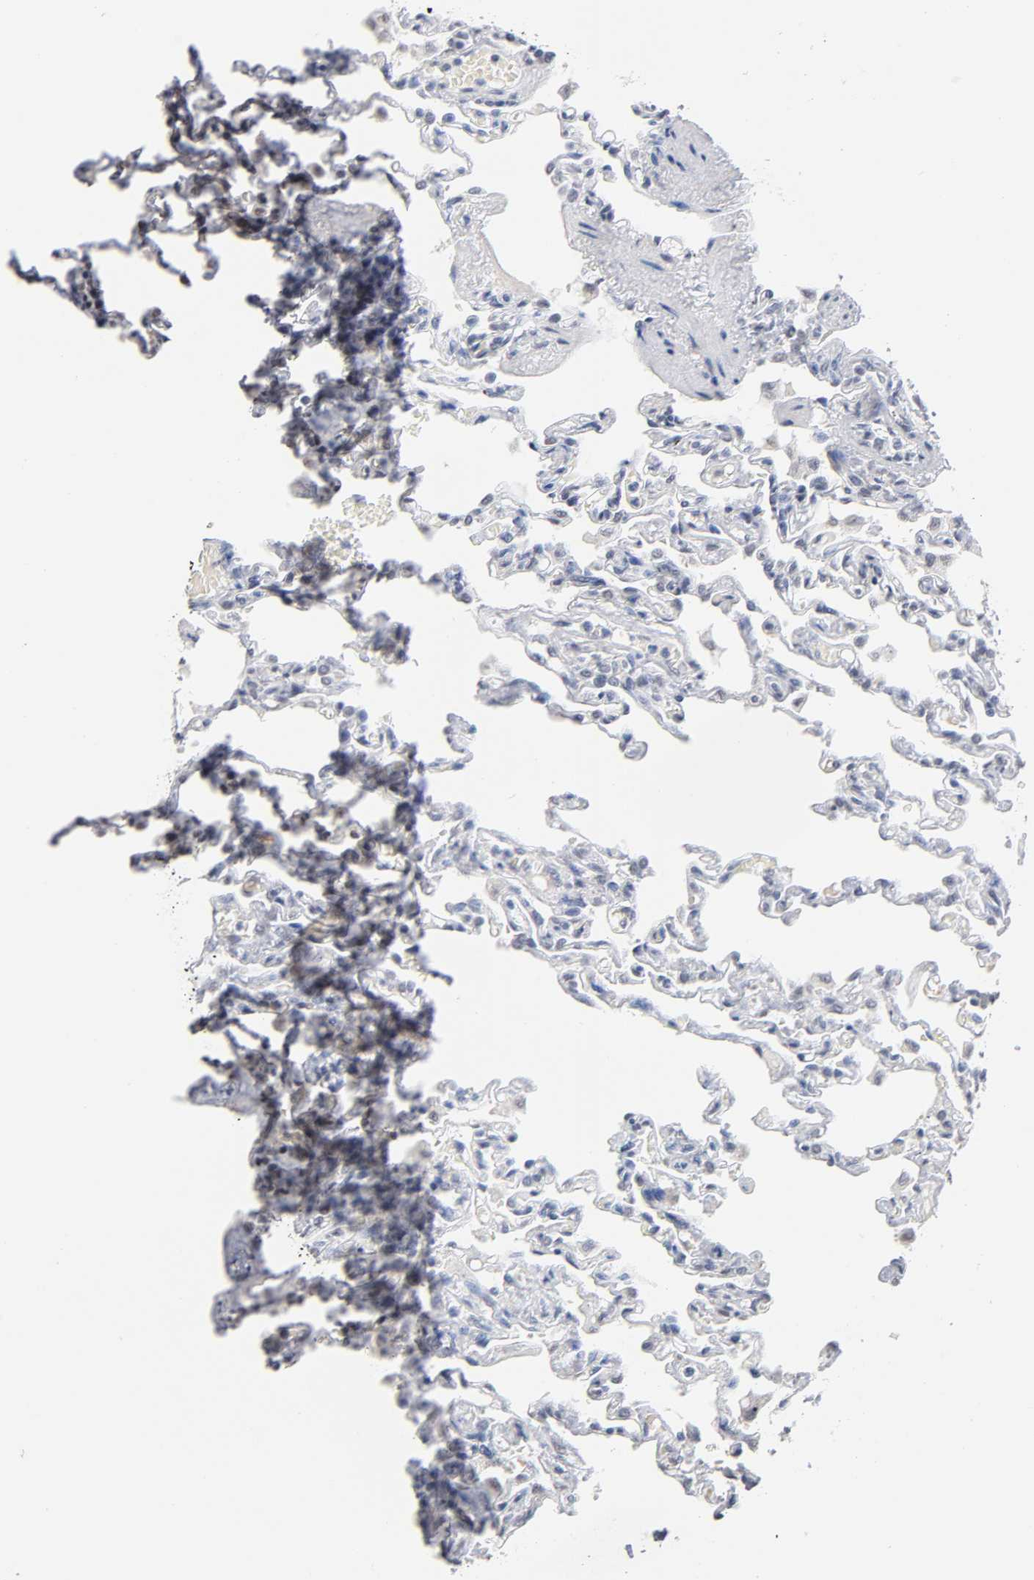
{"staining": {"intensity": "negative", "quantity": "none", "location": "none"}, "tissue": "lung", "cell_type": "Alveolar cells", "image_type": "normal", "snomed": [{"axis": "morphology", "description": "Normal tissue, NOS"}, {"axis": "topography", "description": "Lung"}], "caption": "This is a micrograph of immunohistochemistry staining of unremarkable lung, which shows no staining in alveolar cells.", "gene": "CRABP2", "patient": {"sex": "male", "age": 21}}